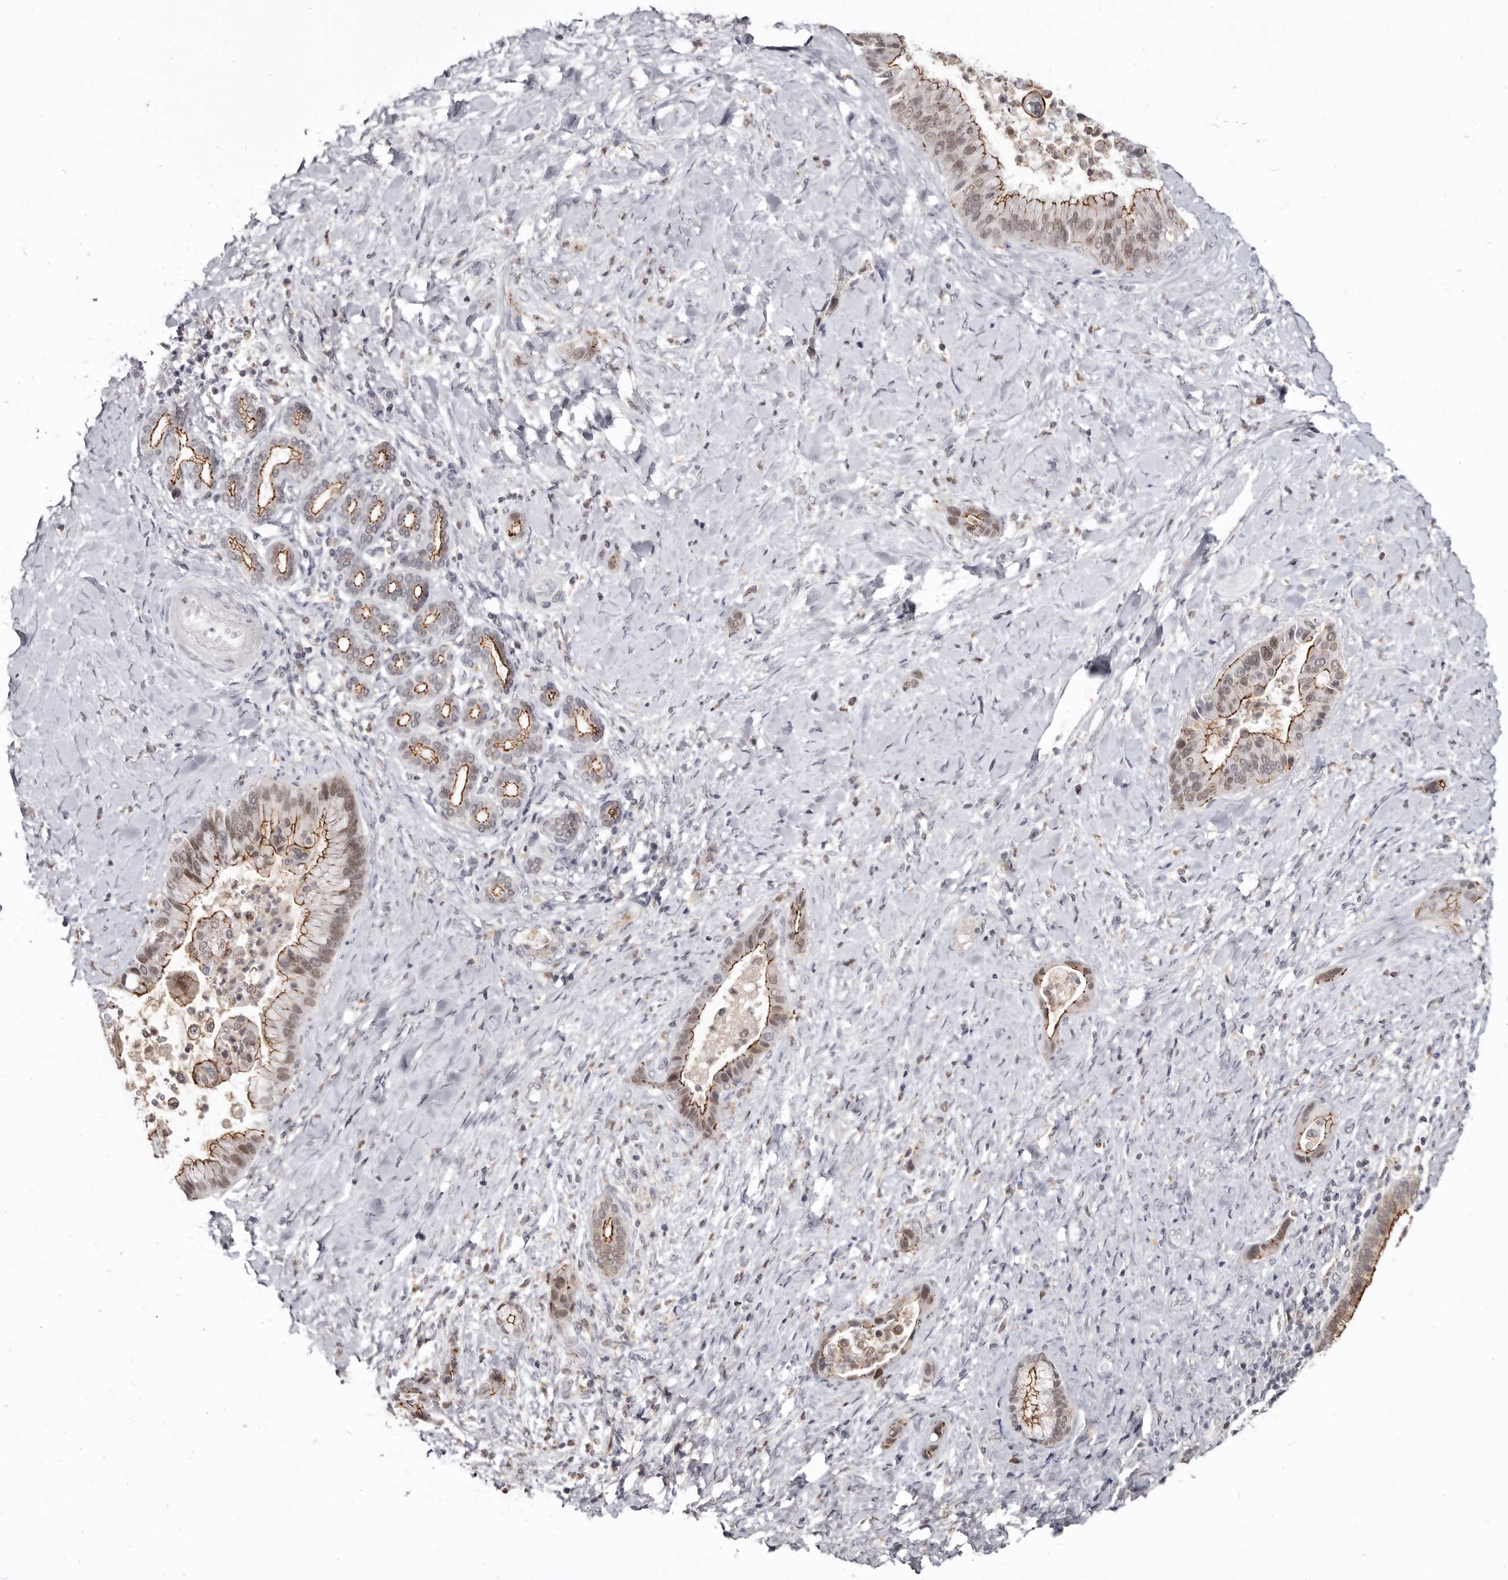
{"staining": {"intensity": "moderate", "quantity": ">75%", "location": "cytoplasmic/membranous,nuclear"}, "tissue": "liver cancer", "cell_type": "Tumor cells", "image_type": "cancer", "snomed": [{"axis": "morphology", "description": "Cholangiocarcinoma"}, {"axis": "topography", "description": "Liver"}], "caption": "An image of human liver cancer stained for a protein demonstrates moderate cytoplasmic/membranous and nuclear brown staining in tumor cells.", "gene": "CGN", "patient": {"sex": "female", "age": 54}}